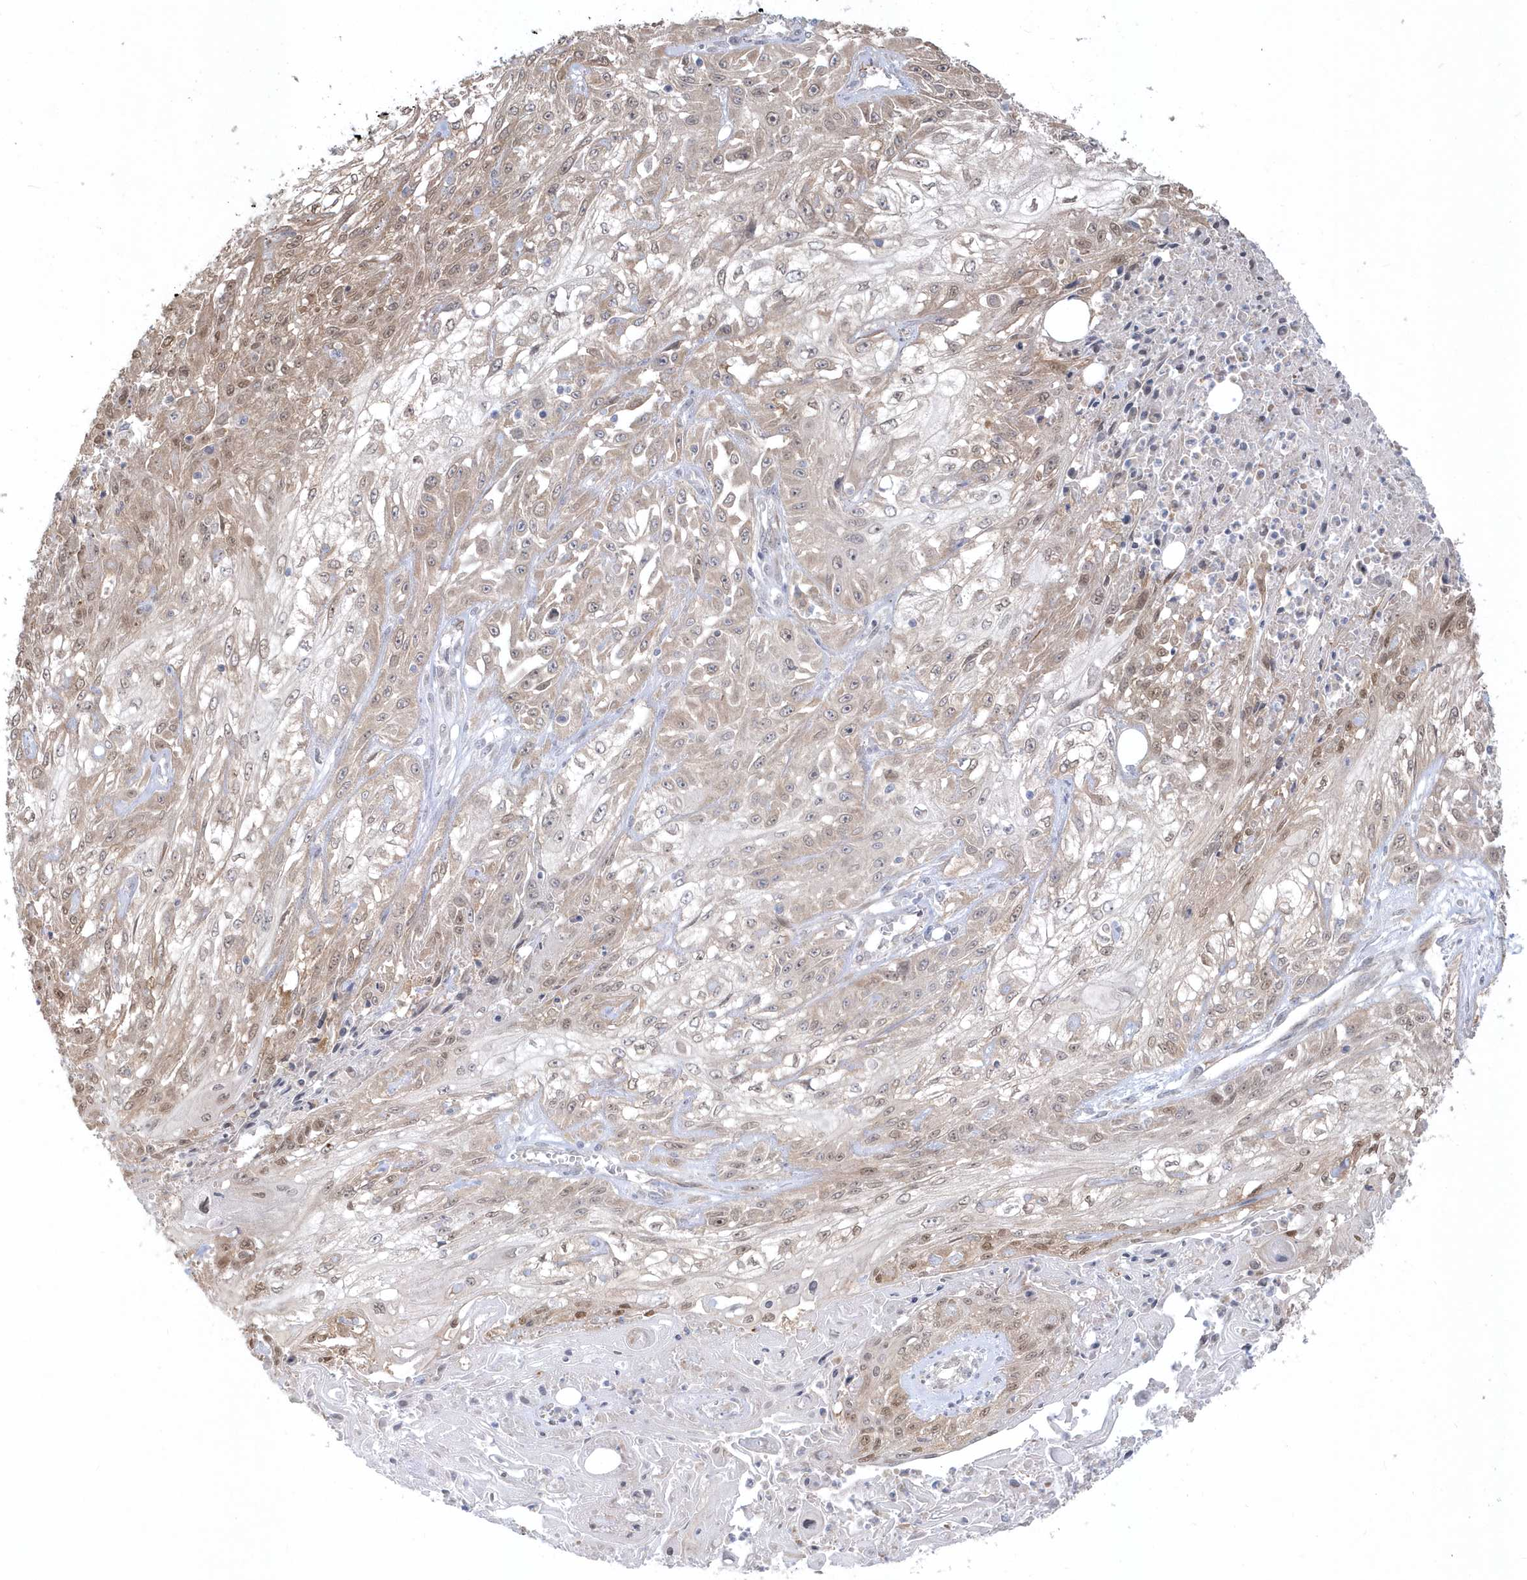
{"staining": {"intensity": "weak", "quantity": "25%-75%", "location": "cytoplasmic/membranous,nuclear"}, "tissue": "skin cancer", "cell_type": "Tumor cells", "image_type": "cancer", "snomed": [{"axis": "morphology", "description": "Squamous cell carcinoma, NOS"}, {"axis": "morphology", "description": "Squamous cell carcinoma, metastatic, NOS"}, {"axis": "topography", "description": "Skin"}, {"axis": "topography", "description": "Lymph node"}], "caption": "This is an image of IHC staining of skin cancer (metastatic squamous cell carcinoma), which shows weak expression in the cytoplasmic/membranous and nuclear of tumor cells.", "gene": "DHX57", "patient": {"sex": "male", "age": 75}}